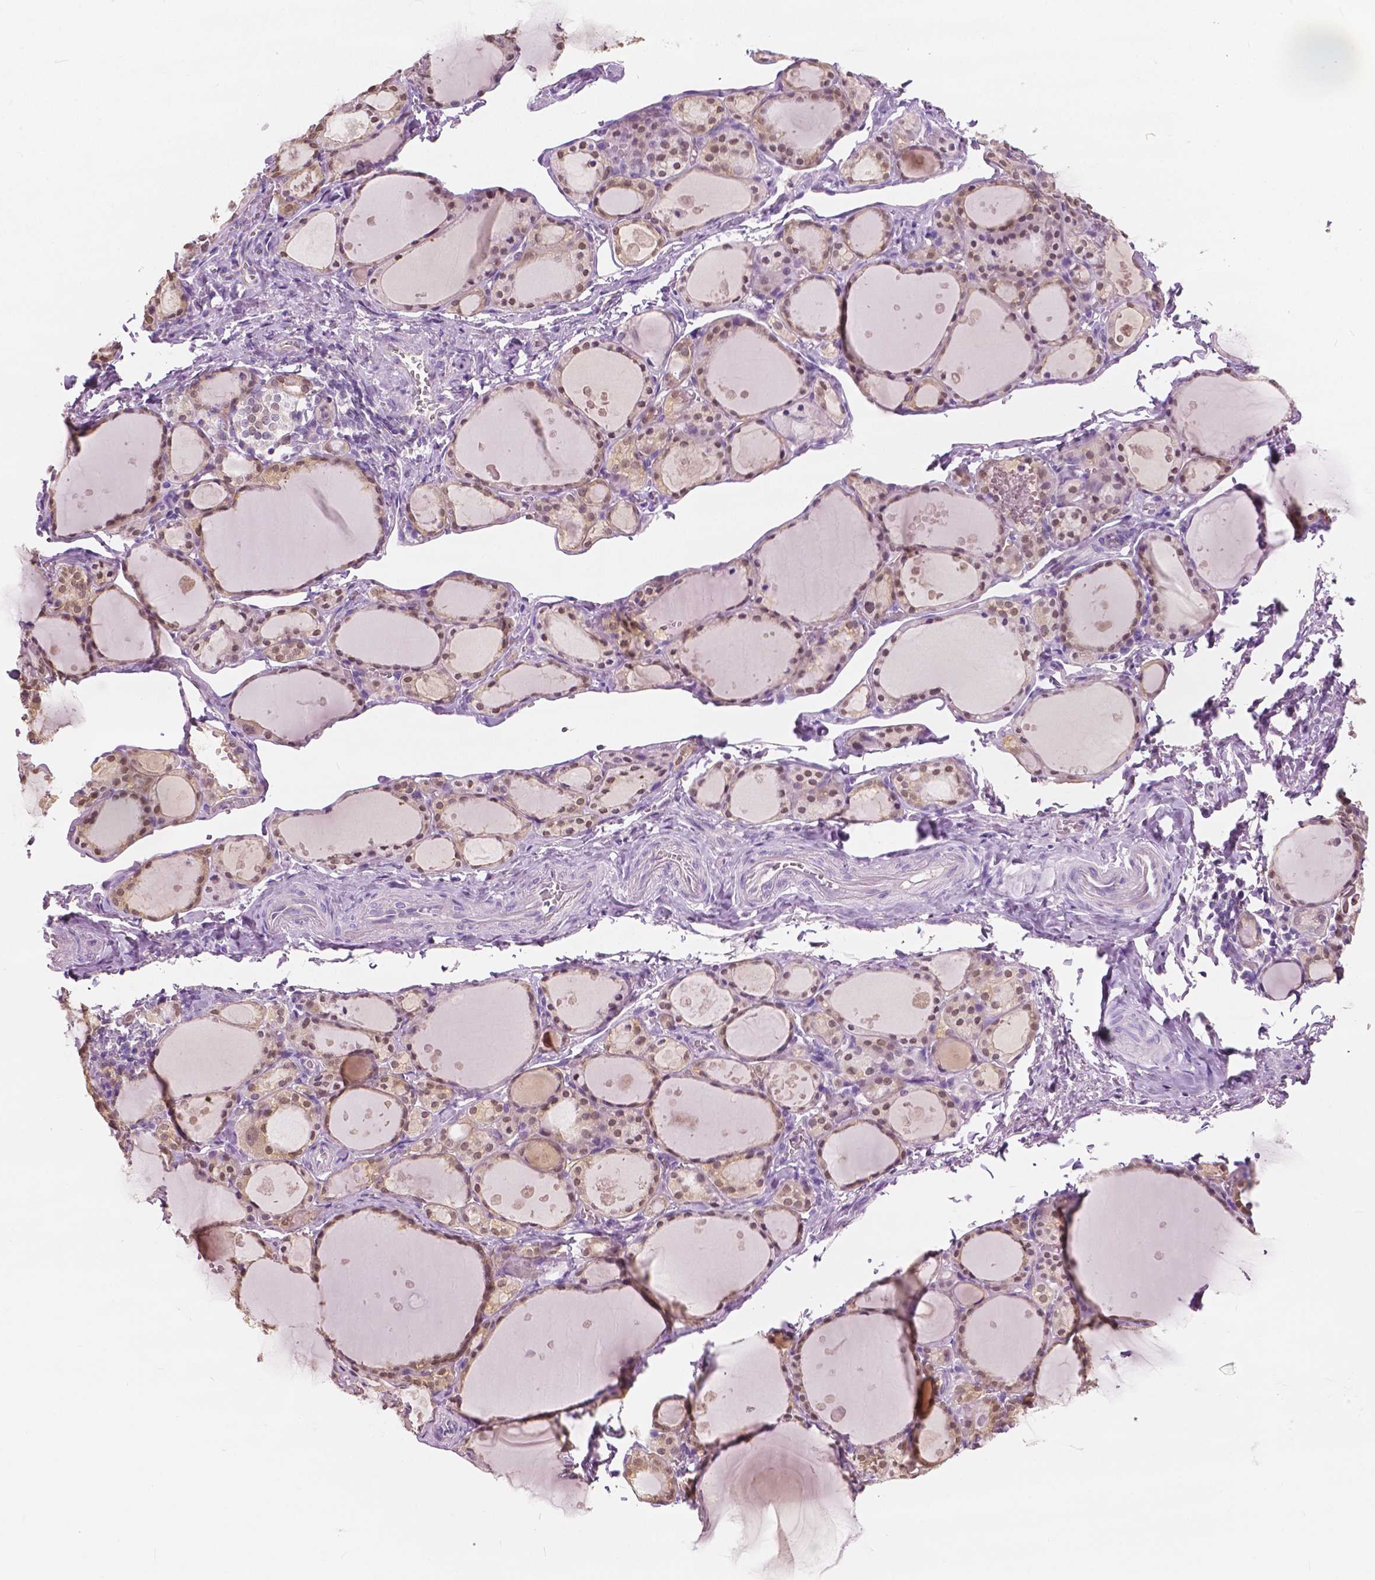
{"staining": {"intensity": "weak", "quantity": ">75%", "location": "nuclear"}, "tissue": "thyroid gland", "cell_type": "Glandular cells", "image_type": "normal", "snomed": [{"axis": "morphology", "description": "Normal tissue, NOS"}, {"axis": "topography", "description": "Thyroid gland"}], "caption": "About >75% of glandular cells in normal human thyroid gland reveal weak nuclear protein expression as visualized by brown immunohistochemical staining.", "gene": "TKFC", "patient": {"sex": "male", "age": 68}}